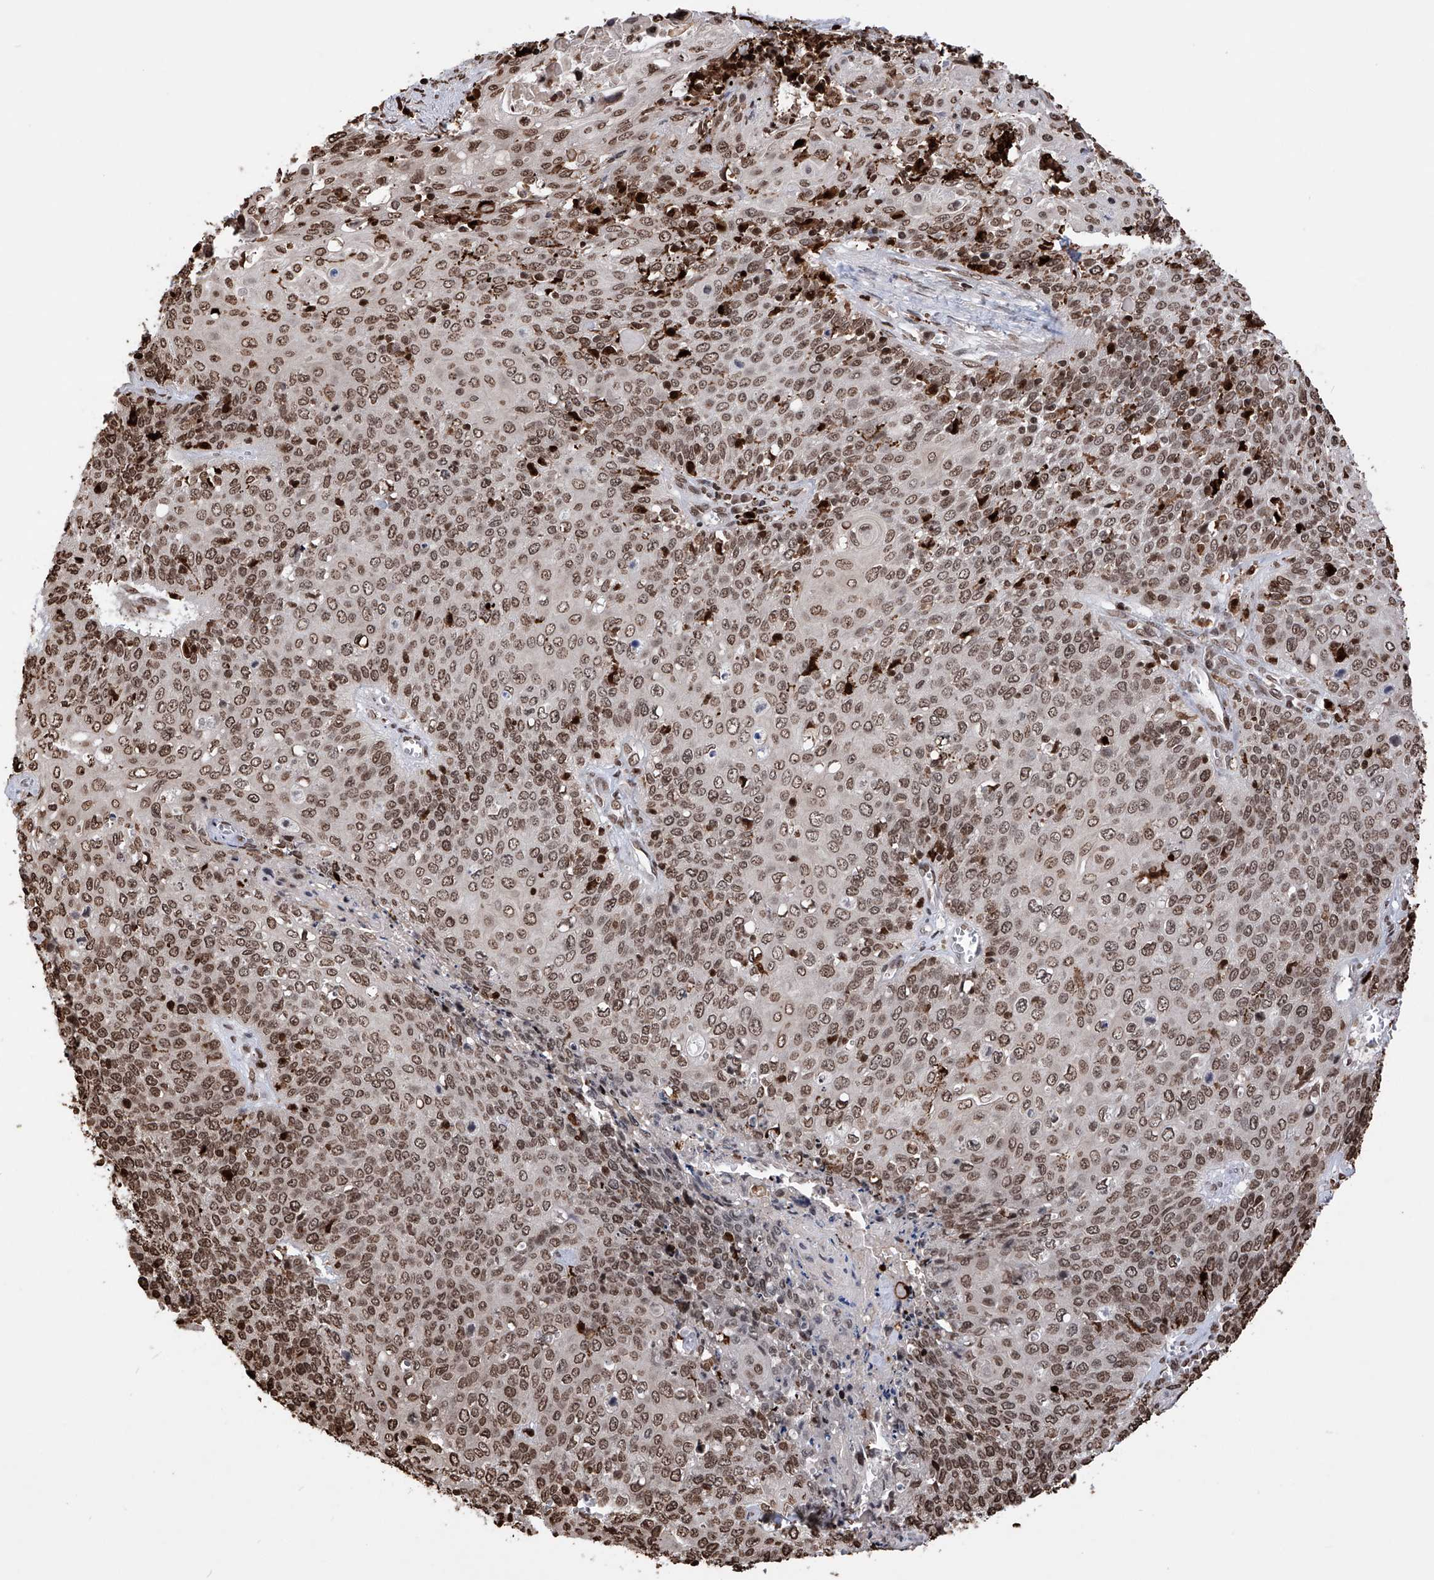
{"staining": {"intensity": "moderate", "quantity": ">75%", "location": "nuclear"}, "tissue": "cervical cancer", "cell_type": "Tumor cells", "image_type": "cancer", "snomed": [{"axis": "morphology", "description": "Squamous cell carcinoma, NOS"}, {"axis": "topography", "description": "Cervix"}], "caption": "Approximately >75% of tumor cells in cervical cancer reveal moderate nuclear protein expression as visualized by brown immunohistochemical staining.", "gene": "CFAP410", "patient": {"sex": "female", "age": 39}}